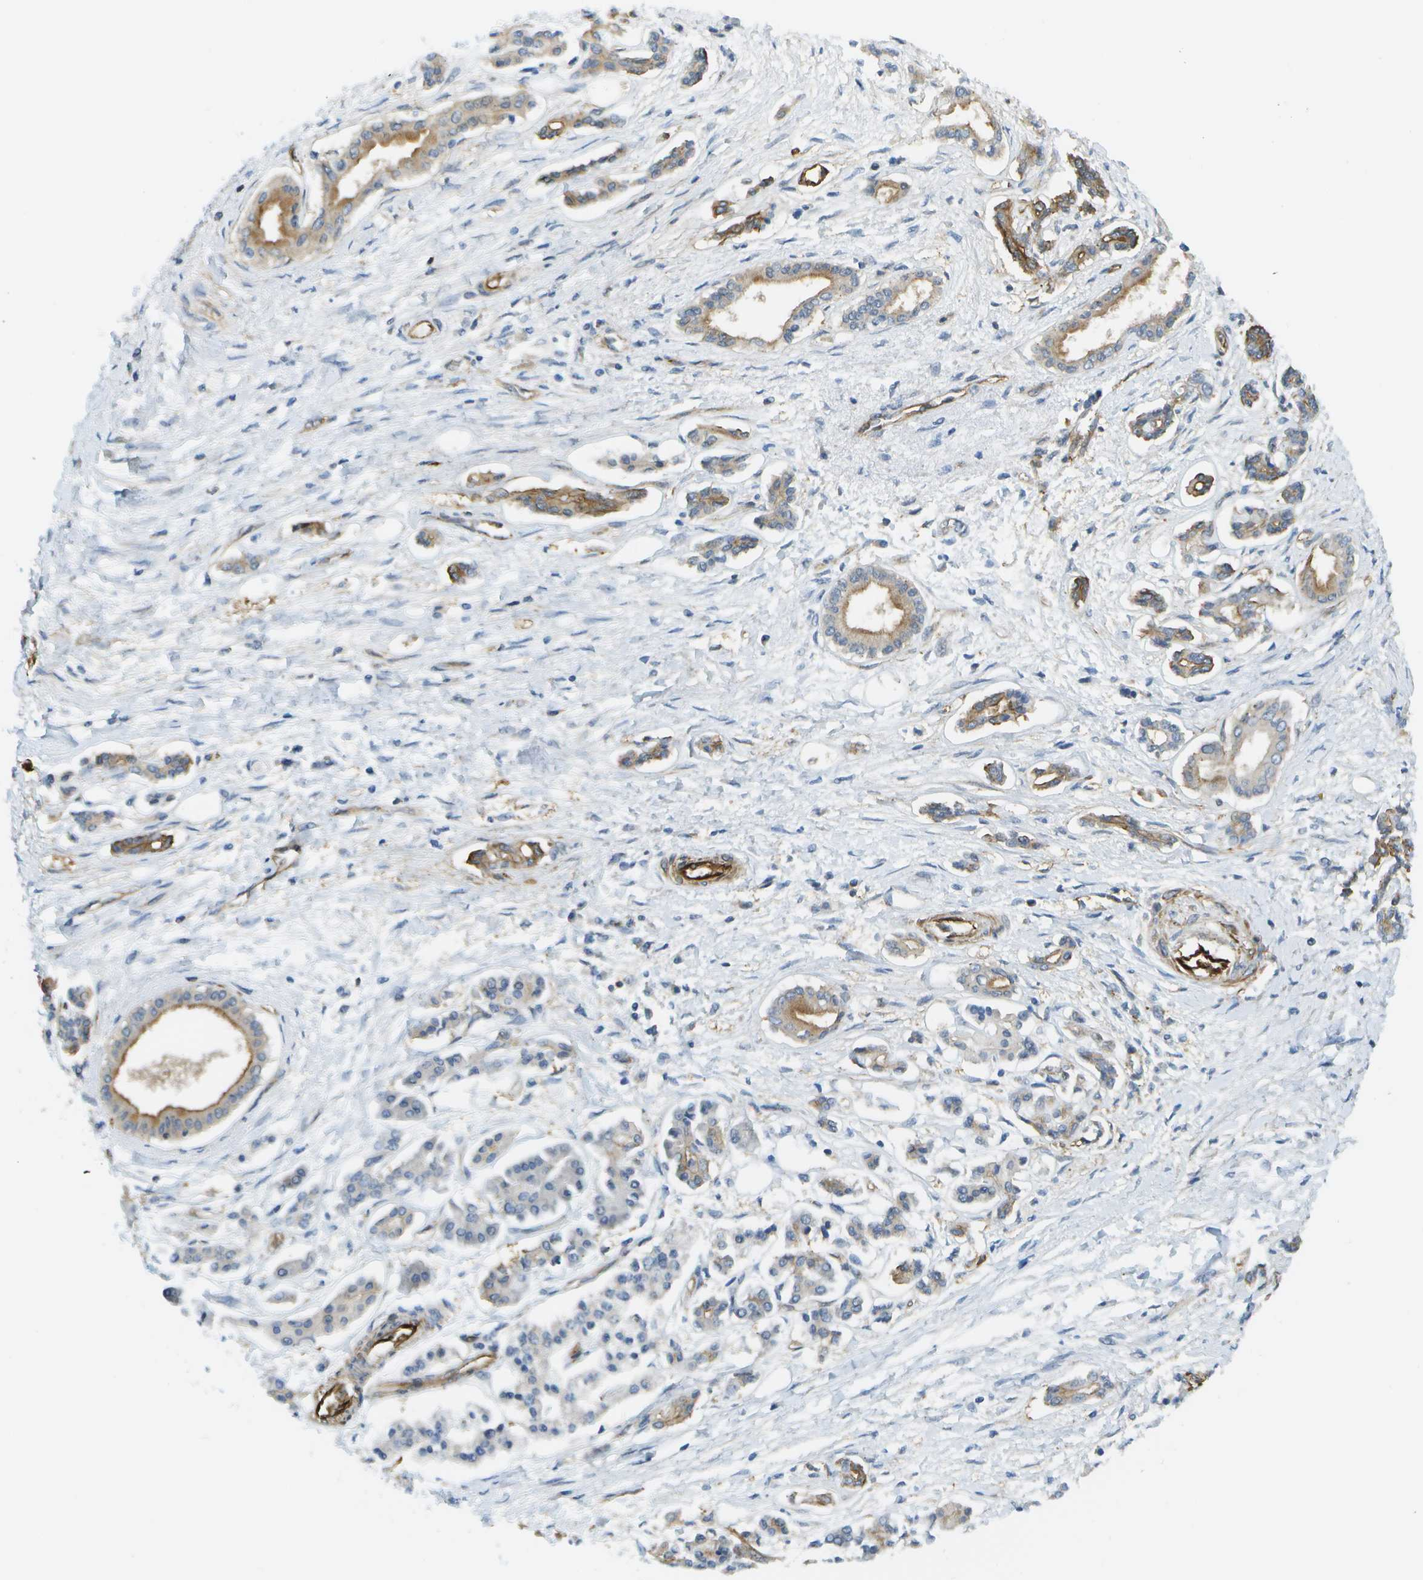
{"staining": {"intensity": "weak", "quantity": "25%-75%", "location": "cytoplasmic/membranous"}, "tissue": "pancreatic cancer", "cell_type": "Tumor cells", "image_type": "cancer", "snomed": [{"axis": "morphology", "description": "Adenocarcinoma, NOS"}, {"axis": "topography", "description": "Pancreas"}], "caption": "This image shows pancreatic cancer stained with IHC to label a protein in brown. The cytoplasmic/membranous of tumor cells show weak positivity for the protein. Nuclei are counter-stained blue.", "gene": "KIAA0040", "patient": {"sex": "male", "age": 56}}